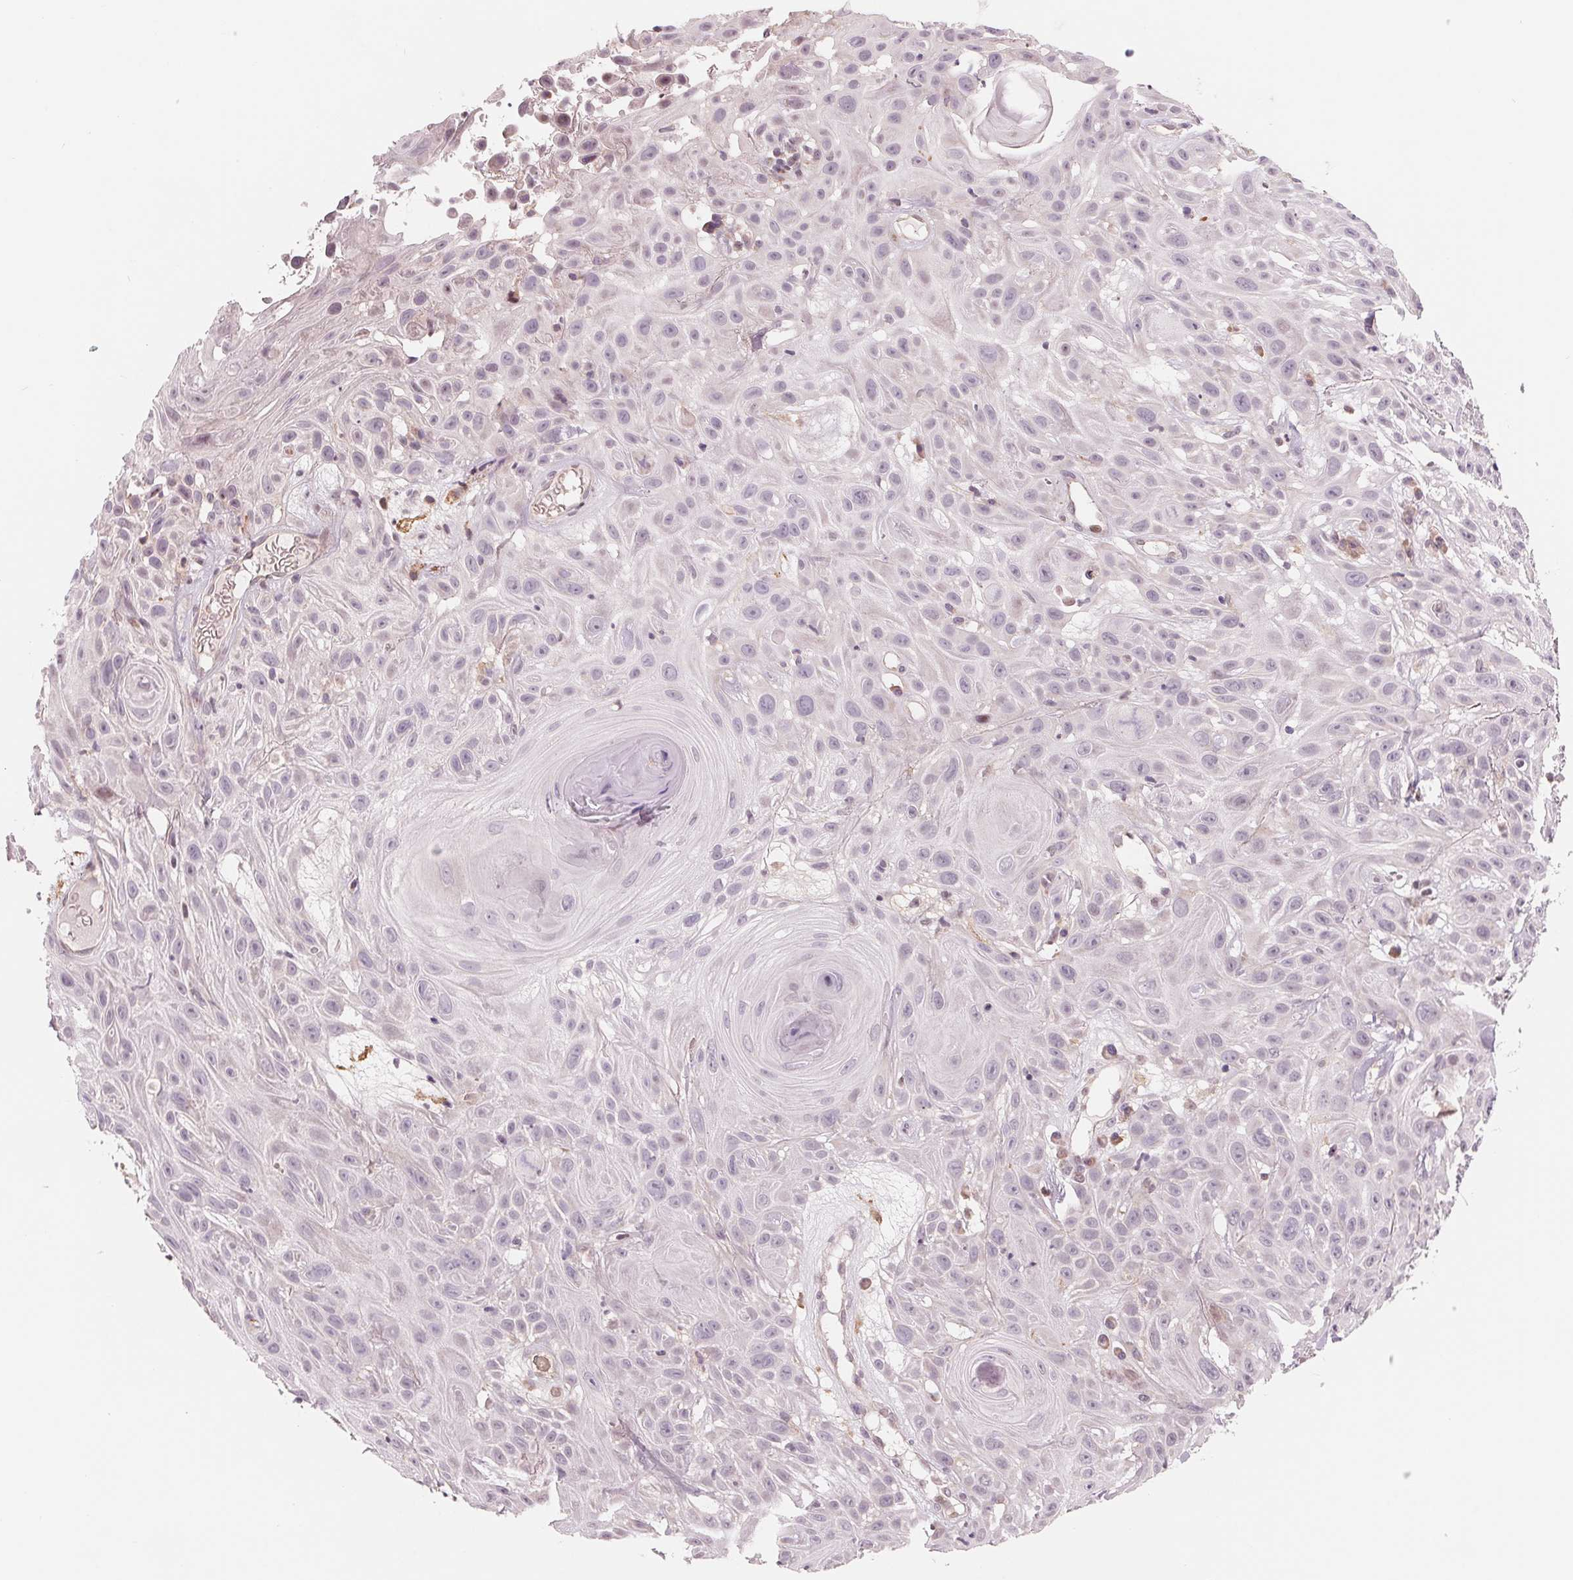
{"staining": {"intensity": "negative", "quantity": "none", "location": "none"}, "tissue": "skin cancer", "cell_type": "Tumor cells", "image_type": "cancer", "snomed": [{"axis": "morphology", "description": "Squamous cell carcinoma, NOS"}, {"axis": "topography", "description": "Skin"}], "caption": "Tumor cells show no significant expression in skin cancer (squamous cell carcinoma).", "gene": "IL9R", "patient": {"sex": "male", "age": 82}}